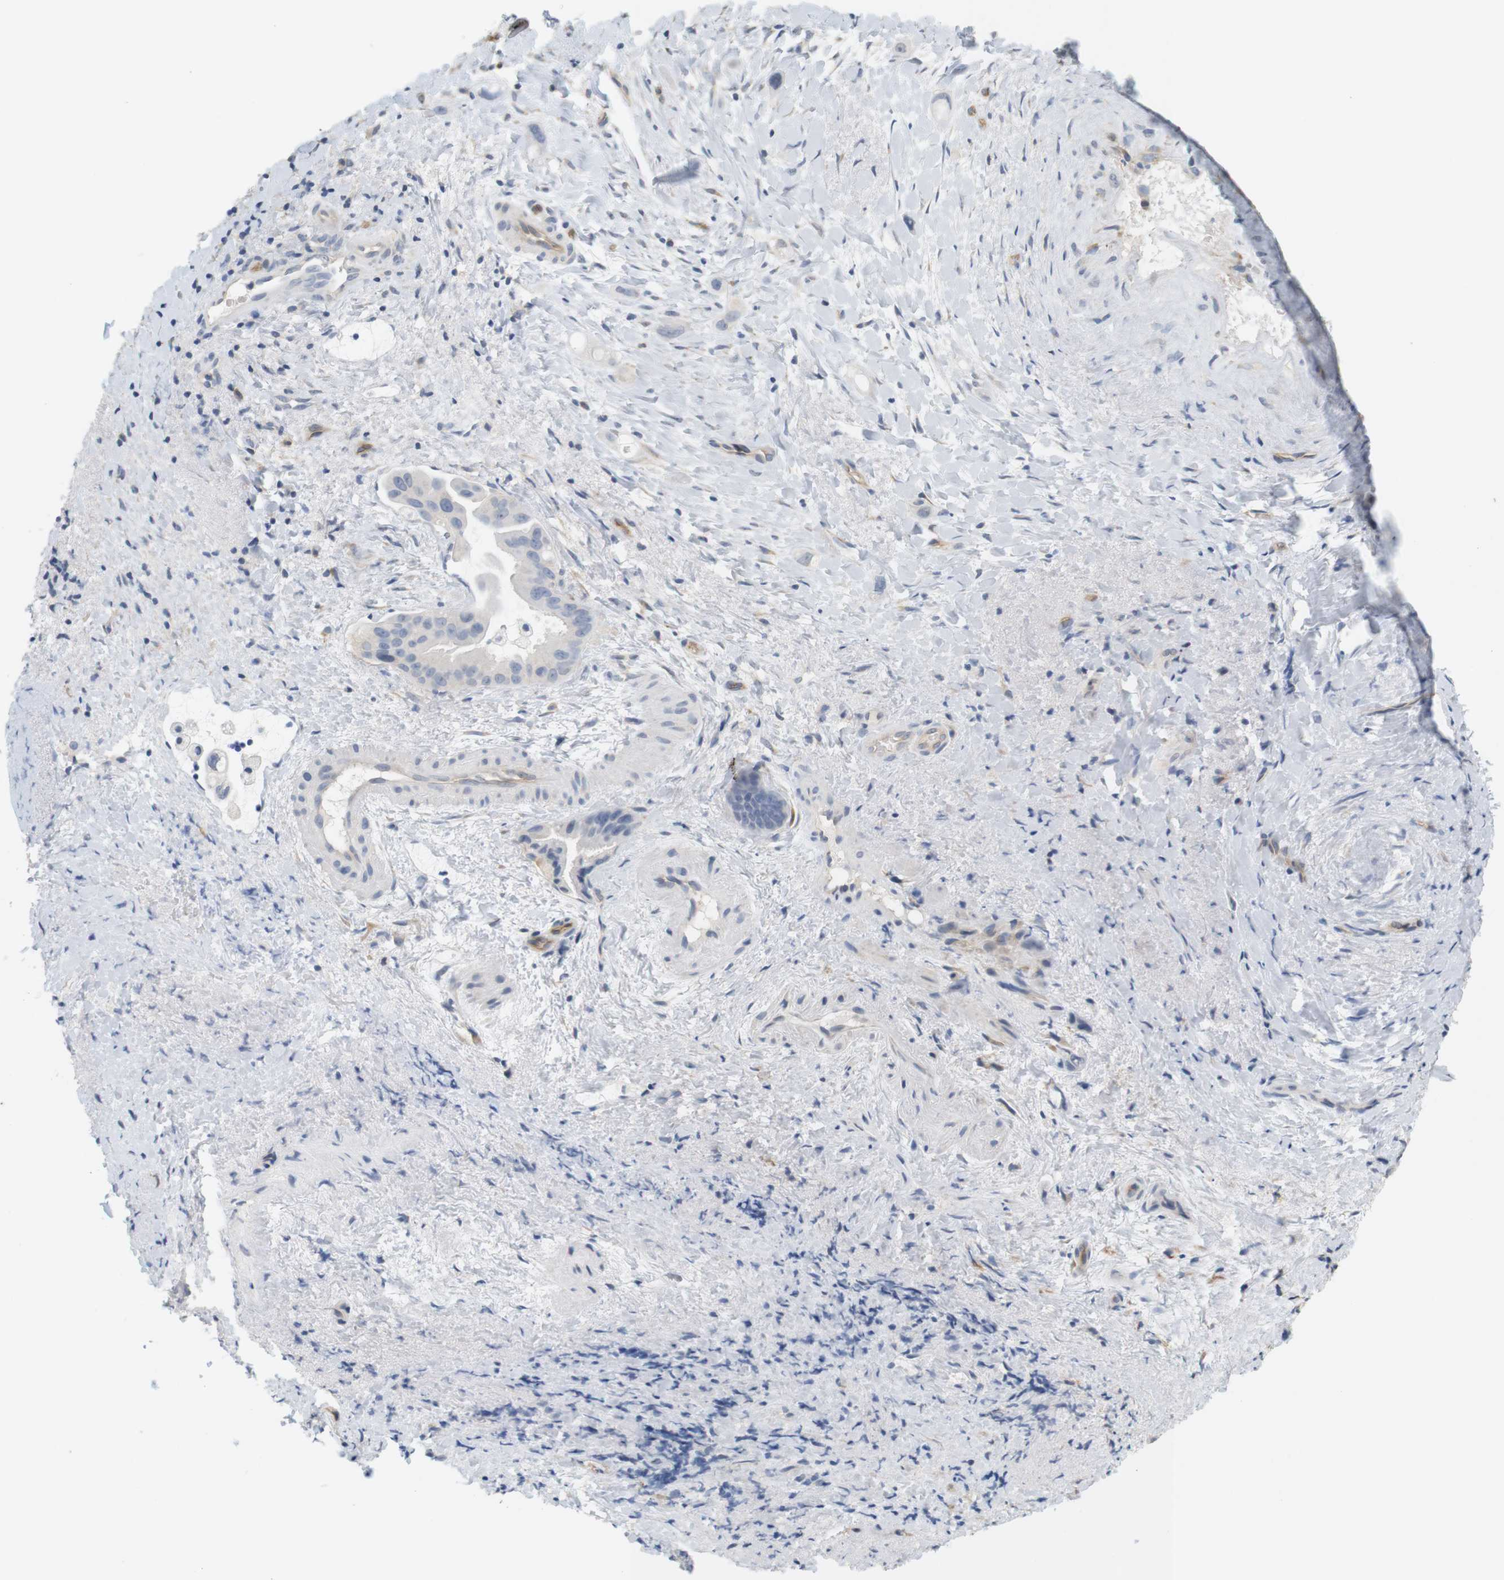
{"staining": {"intensity": "negative", "quantity": "none", "location": "none"}, "tissue": "liver cancer", "cell_type": "Tumor cells", "image_type": "cancer", "snomed": [{"axis": "morphology", "description": "Cholangiocarcinoma"}, {"axis": "topography", "description": "Liver"}], "caption": "IHC of liver cancer (cholangiocarcinoma) displays no positivity in tumor cells. (IHC, brightfield microscopy, high magnification).", "gene": "OSR1", "patient": {"sex": "female", "age": 65}}